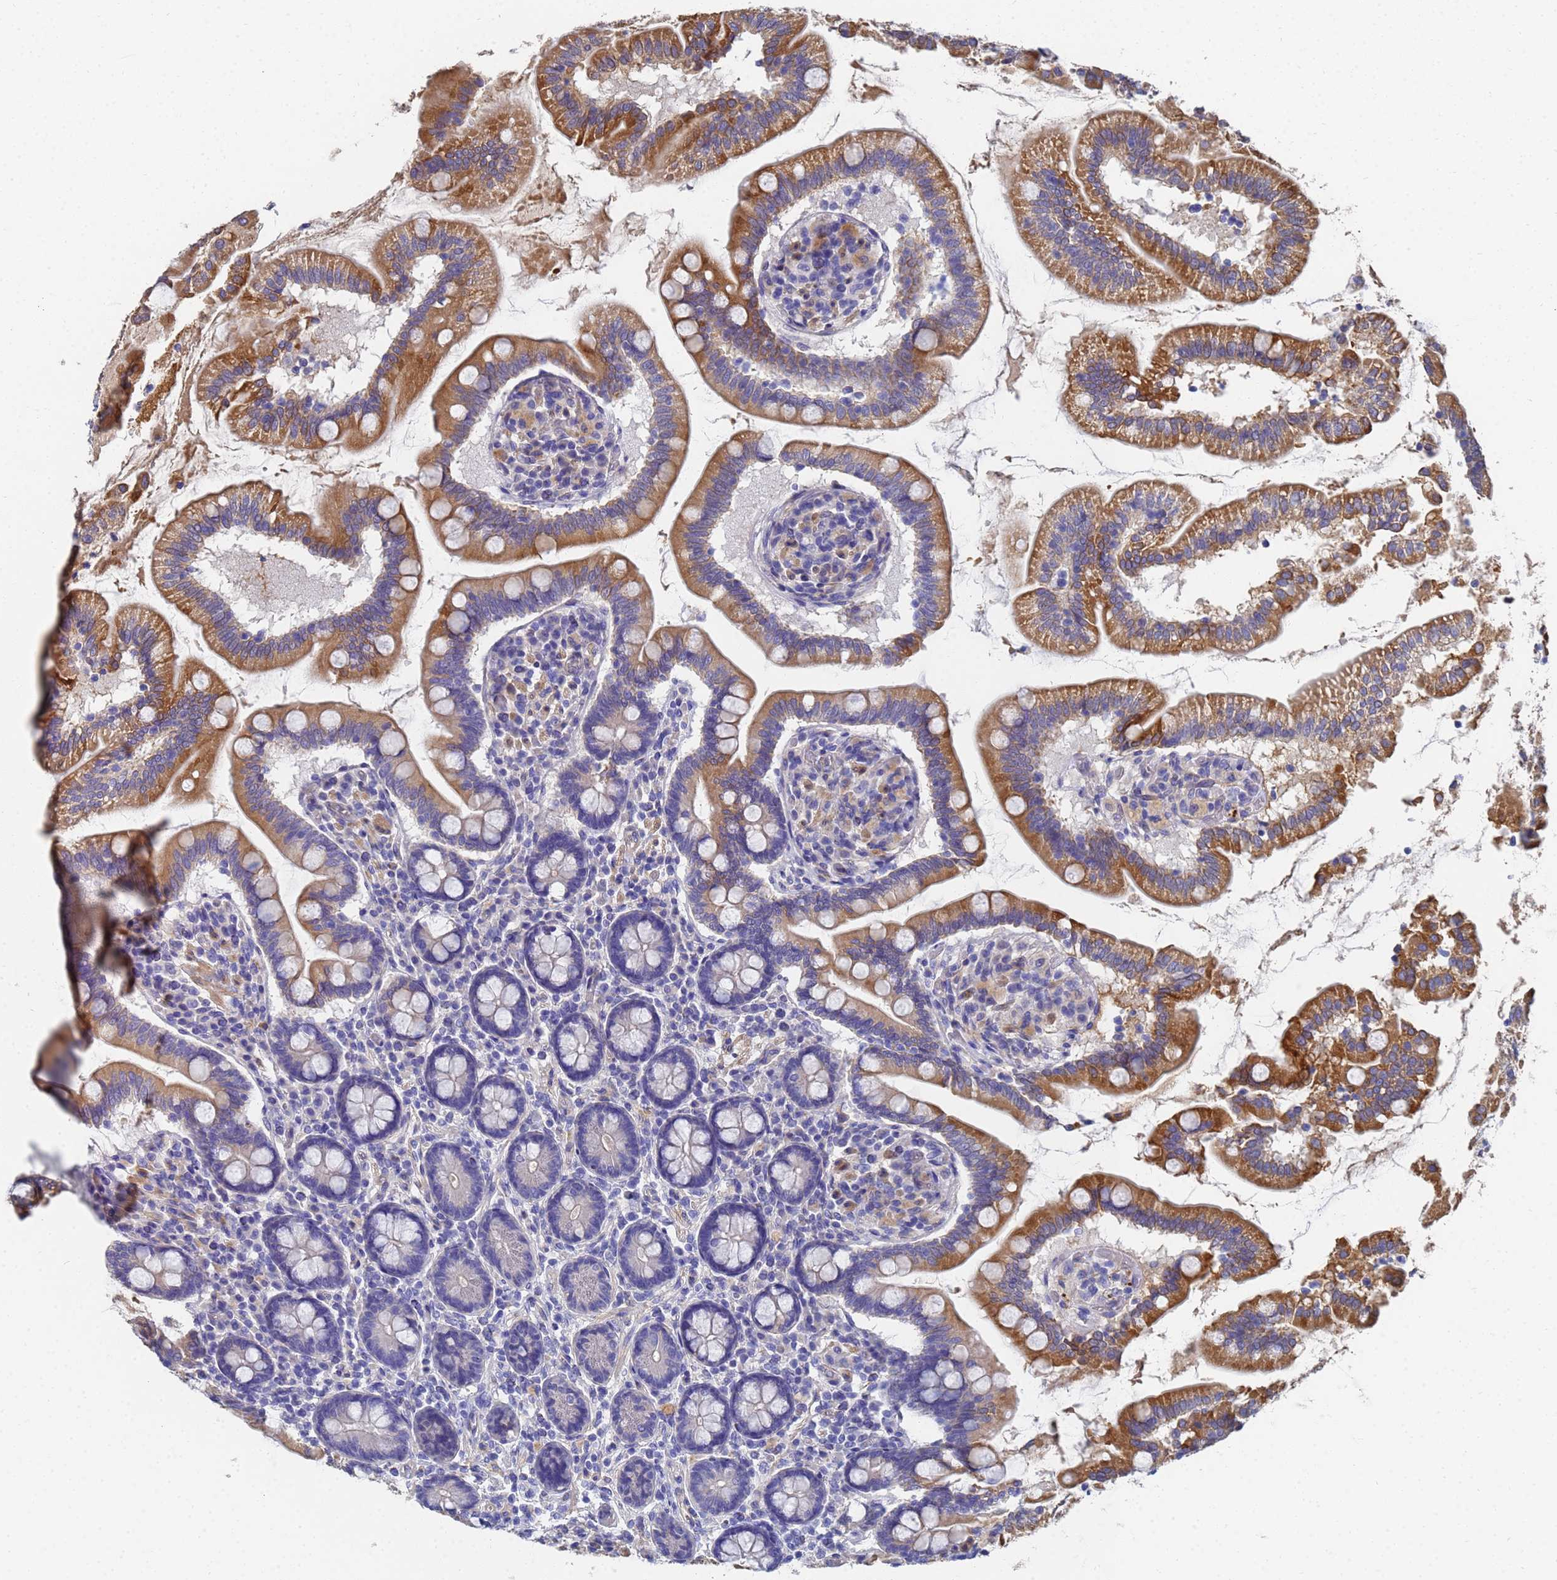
{"staining": {"intensity": "moderate", "quantity": "25%-75%", "location": "cytoplasmic/membranous"}, "tissue": "small intestine", "cell_type": "Glandular cells", "image_type": "normal", "snomed": [{"axis": "morphology", "description": "Normal tissue, NOS"}, {"axis": "topography", "description": "Small intestine"}], "caption": "Immunohistochemistry micrograph of unremarkable small intestine: small intestine stained using immunohistochemistry displays medium levels of moderate protein expression localized specifically in the cytoplasmic/membranous of glandular cells, appearing as a cytoplasmic/membranous brown color.", "gene": "LBX2", "patient": {"sex": "female", "age": 64}}